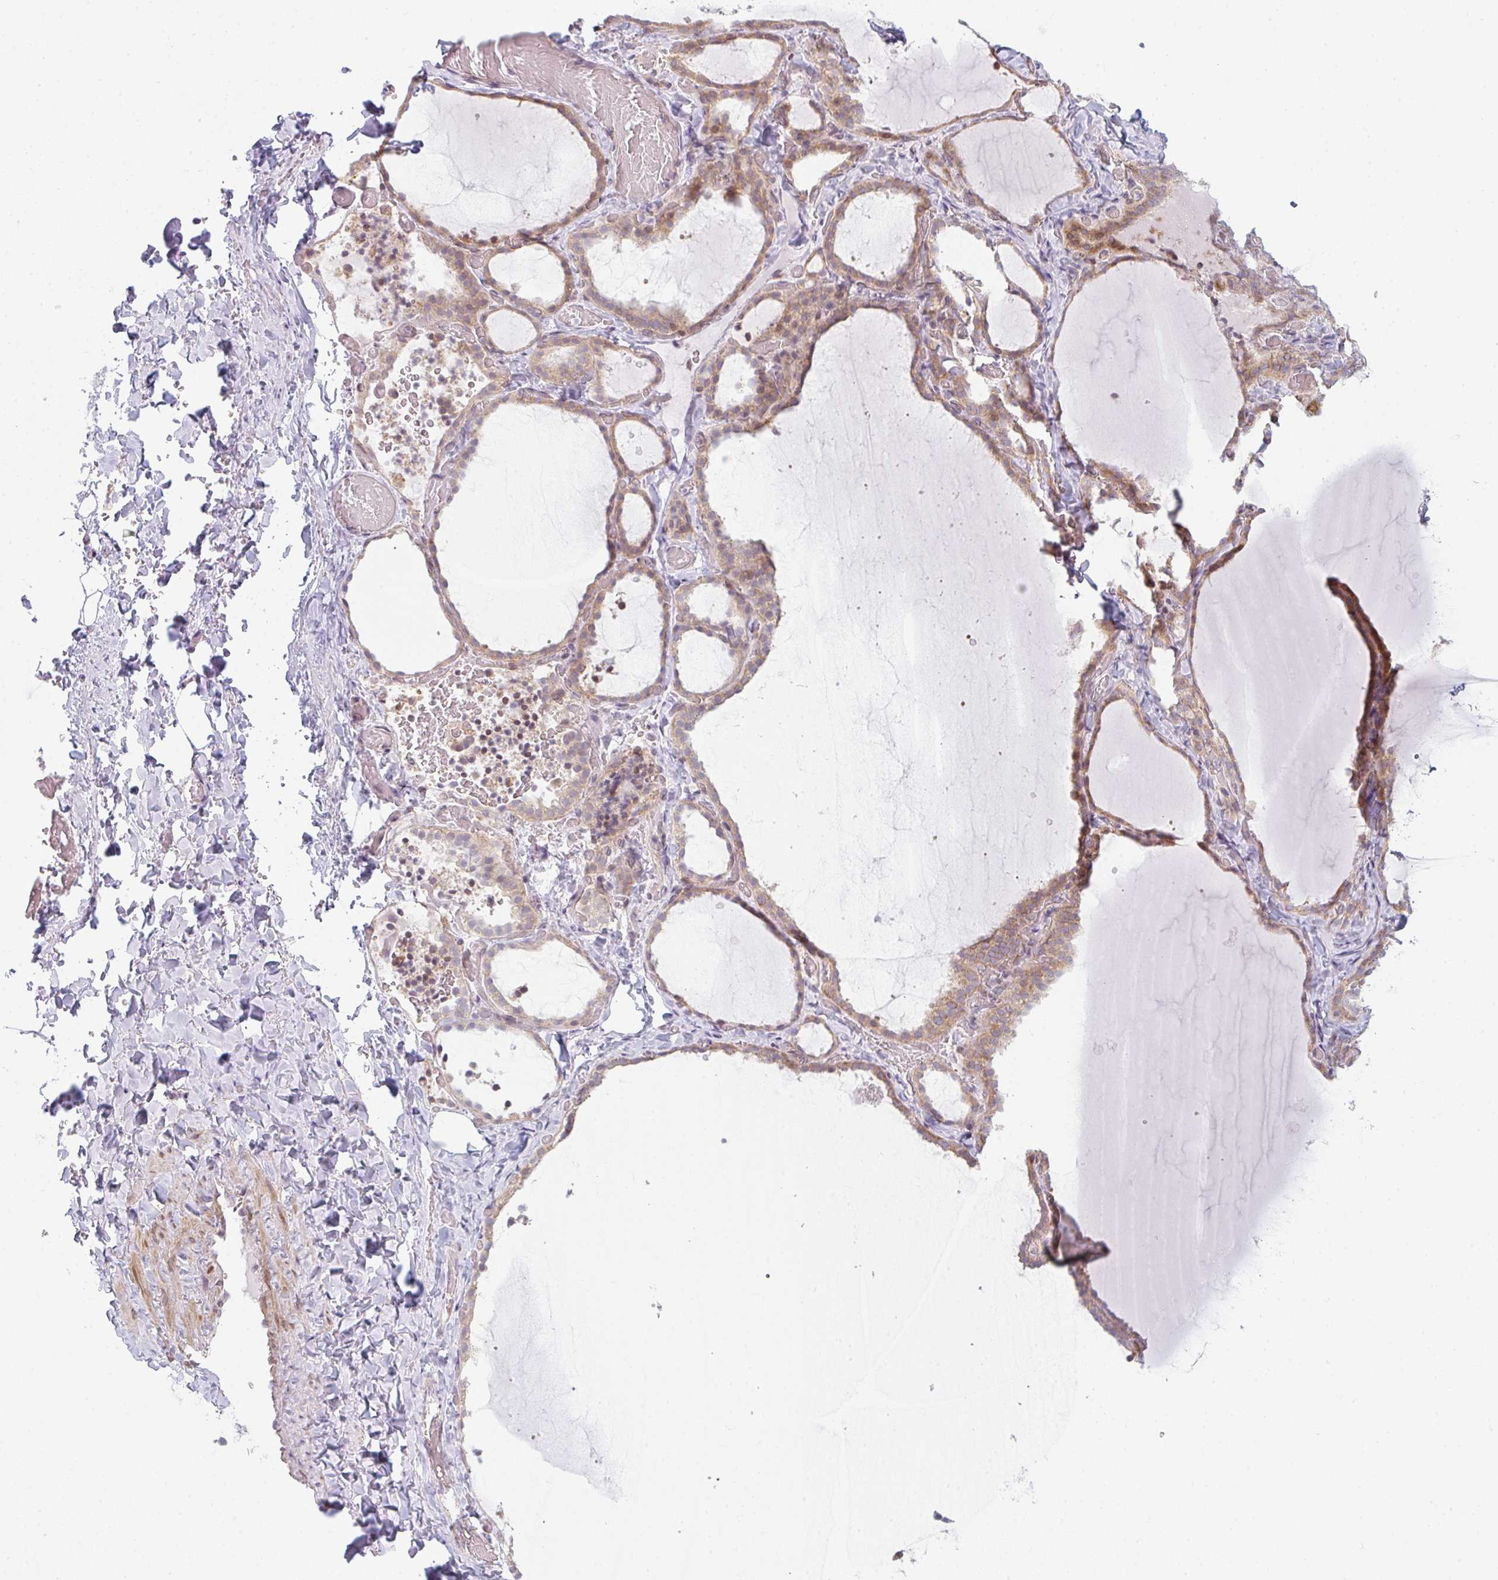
{"staining": {"intensity": "moderate", "quantity": ">75%", "location": "cytoplasmic/membranous"}, "tissue": "thyroid gland", "cell_type": "Glandular cells", "image_type": "normal", "snomed": [{"axis": "morphology", "description": "Normal tissue, NOS"}, {"axis": "topography", "description": "Thyroid gland"}], "caption": "Immunohistochemistry (IHC) staining of benign thyroid gland, which displays medium levels of moderate cytoplasmic/membranous staining in about >75% of glandular cells indicating moderate cytoplasmic/membranous protein positivity. The staining was performed using DAB (3,3'-diaminobenzidine) (brown) for protein detection and nuclei were counterstained in hematoxylin (blue).", "gene": "TMEM237", "patient": {"sex": "female", "age": 22}}